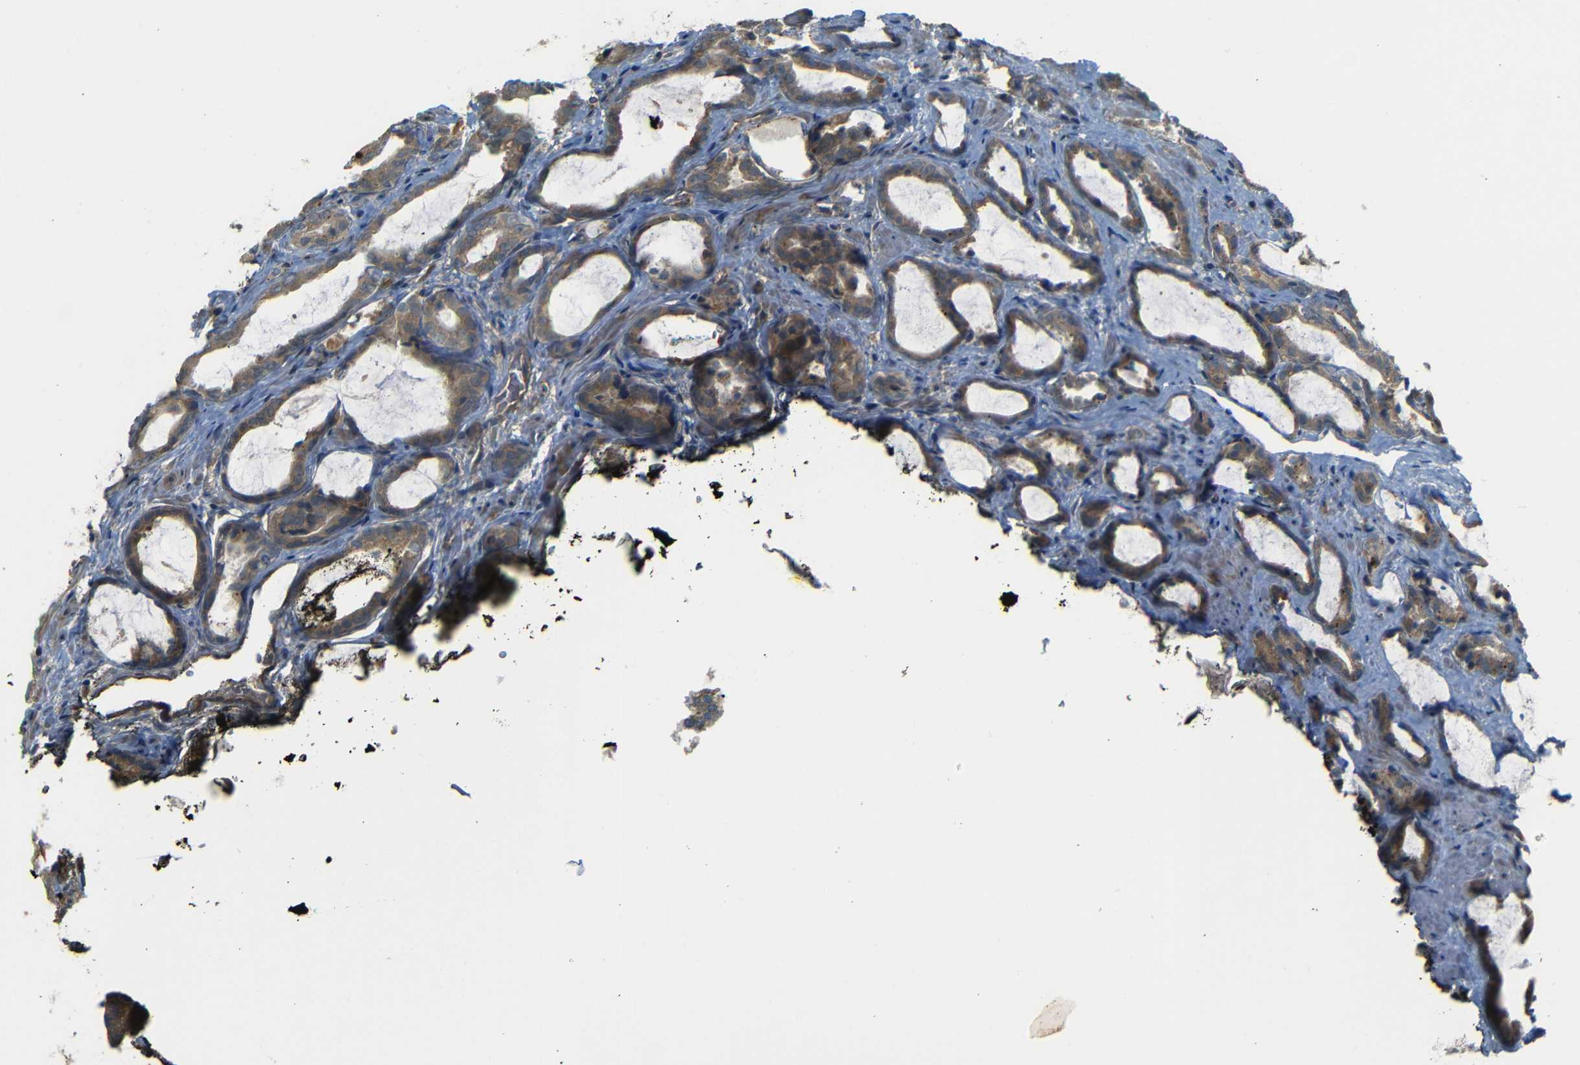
{"staining": {"intensity": "moderate", "quantity": ">75%", "location": "cytoplasmic/membranous"}, "tissue": "prostate cancer", "cell_type": "Tumor cells", "image_type": "cancer", "snomed": [{"axis": "morphology", "description": "Adenocarcinoma, Low grade"}, {"axis": "topography", "description": "Prostate"}], "caption": "Human prostate adenocarcinoma (low-grade) stained for a protein (brown) exhibits moderate cytoplasmic/membranous positive positivity in approximately >75% of tumor cells.", "gene": "RELL1", "patient": {"sex": "male", "age": 60}}